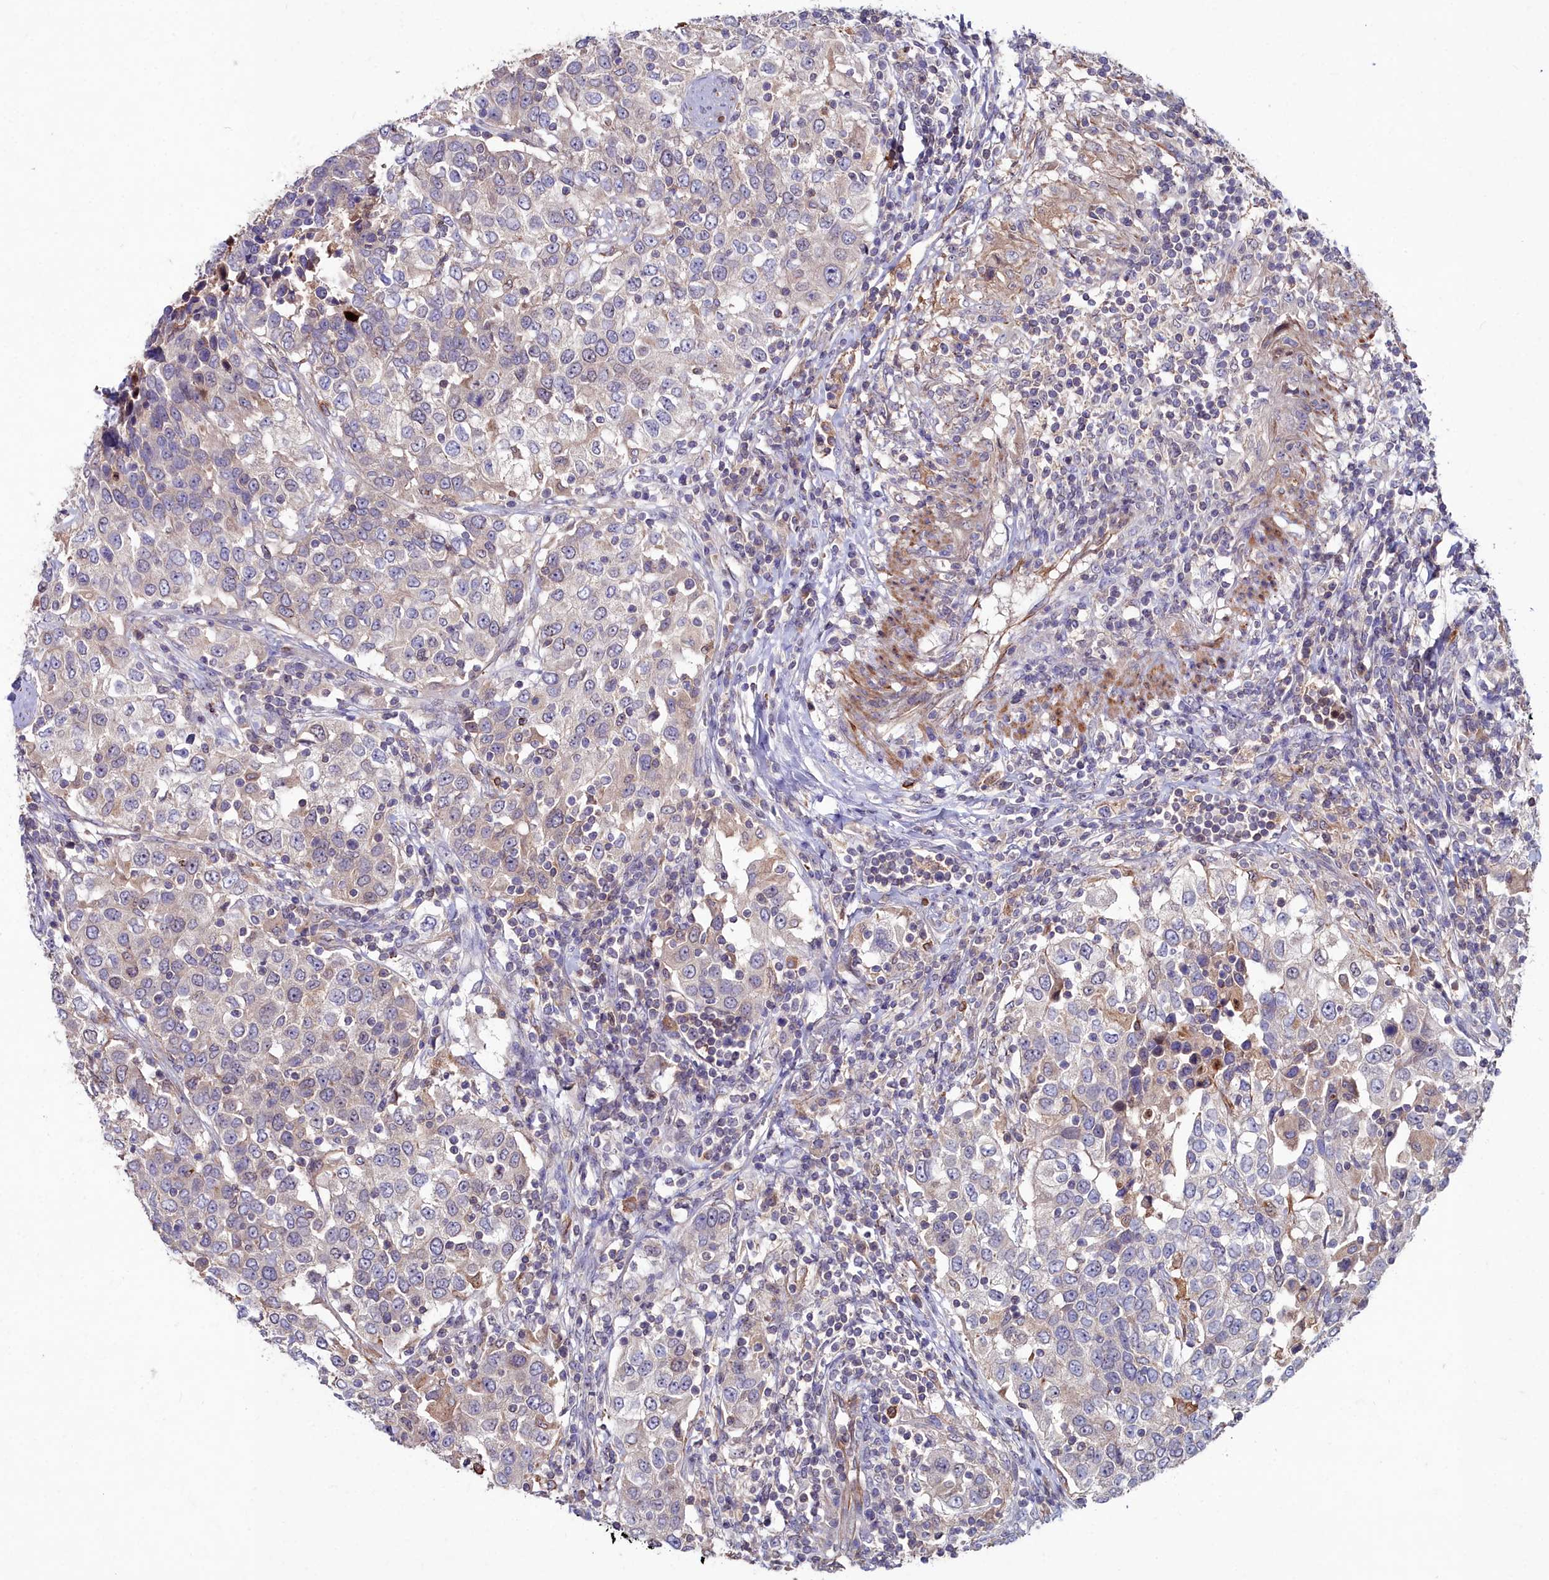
{"staining": {"intensity": "negative", "quantity": "none", "location": "none"}, "tissue": "urothelial cancer", "cell_type": "Tumor cells", "image_type": "cancer", "snomed": [{"axis": "morphology", "description": "Urothelial carcinoma, High grade"}, {"axis": "topography", "description": "Urinary bladder"}], "caption": "Immunohistochemistry histopathology image of human high-grade urothelial carcinoma stained for a protein (brown), which displays no staining in tumor cells.", "gene": "AMBRA1", "patient": {"sex": "female", "age": 80}}